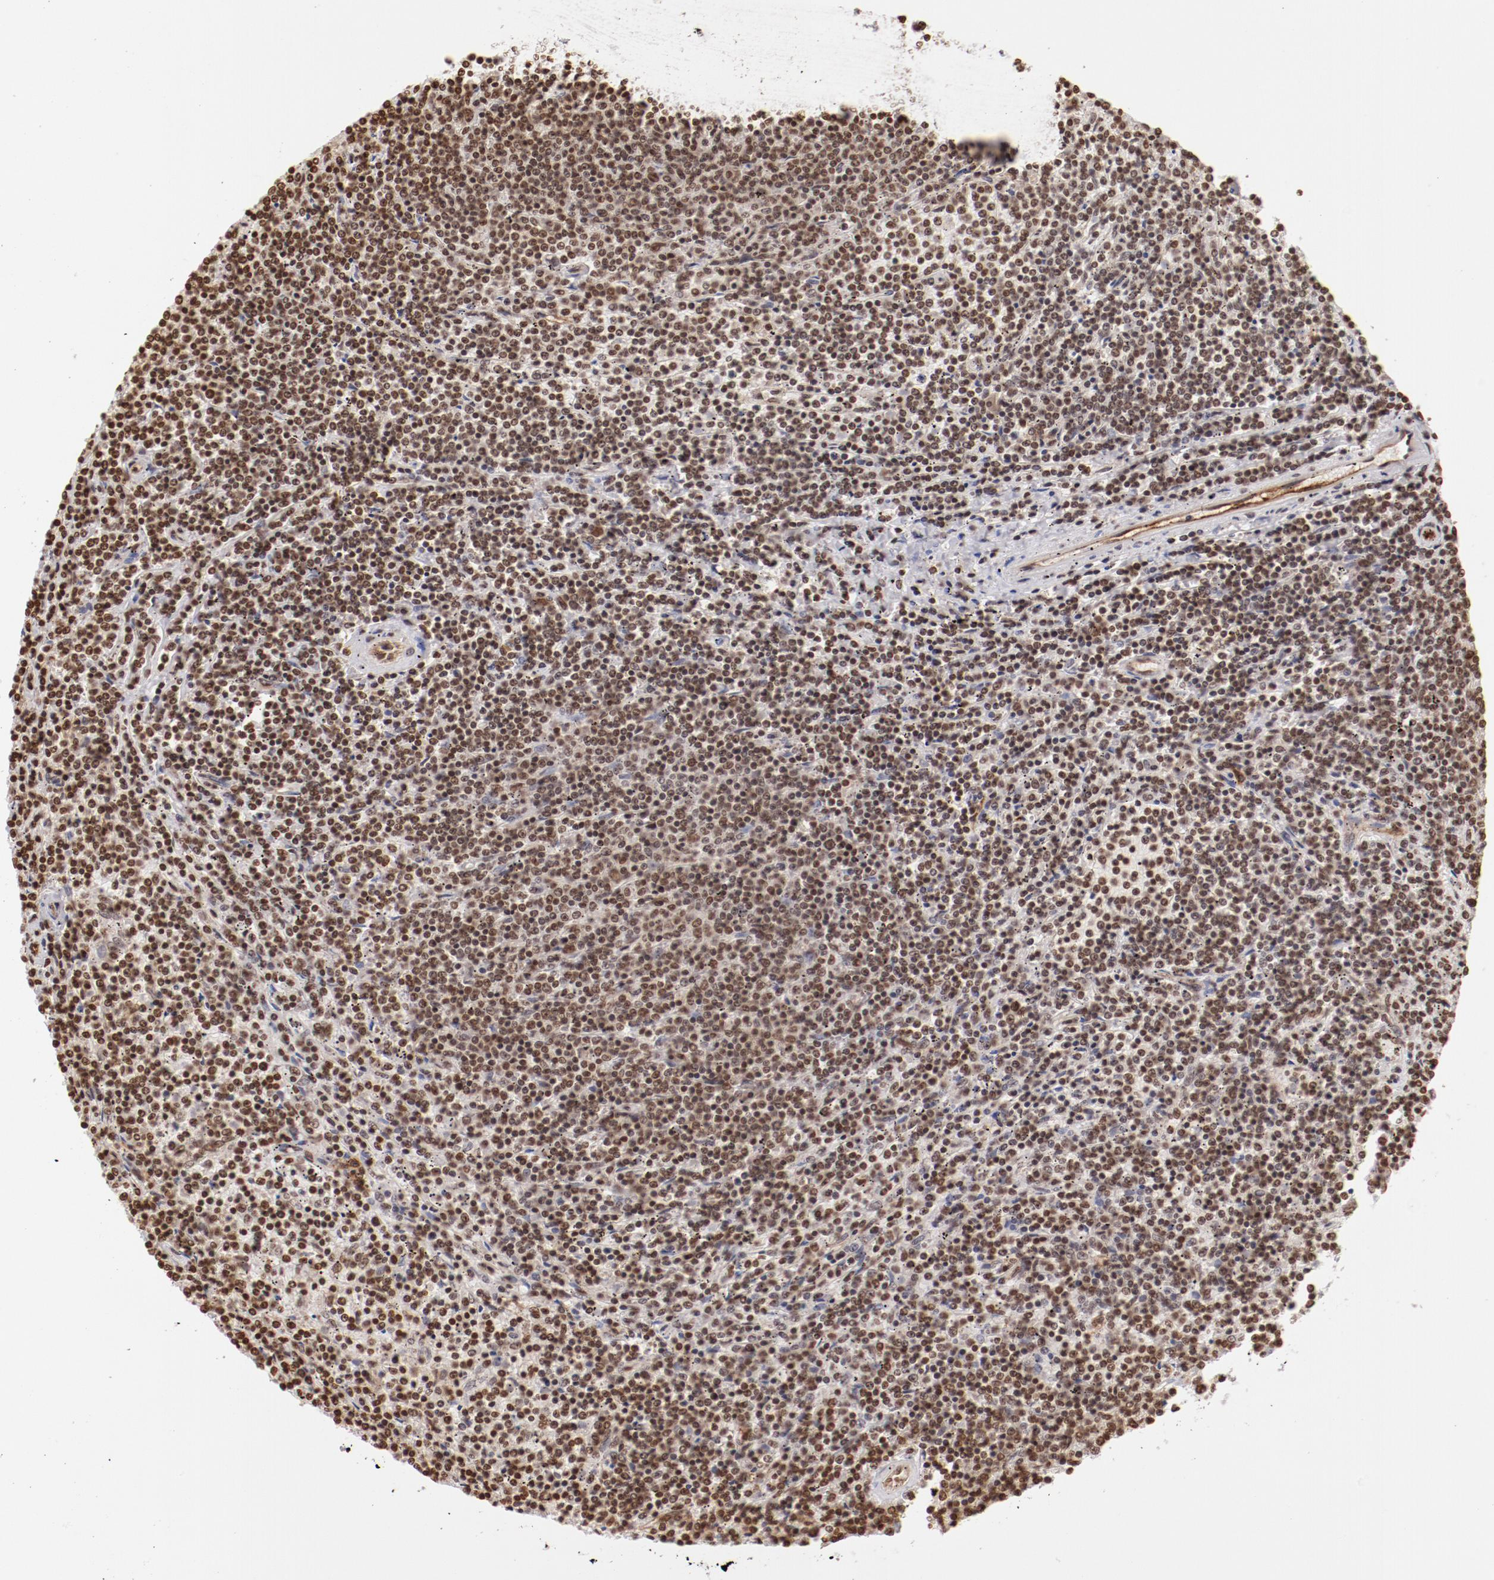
{"staining": {"intensity": "moderate", "quantity": ">75%", "location": "nuclear"}, "tissue": "lymphoma", "cell_type": "Tumor cells", "image_type": "cancer", "snomed": [{"axis": "morphology", "description": "Malignant lymphoma, non-Hodgkin's type, Low grade"}, {"axis": "topography", "description": "Spleen"}], "caption": "Brown immunohistochemical staining in lymphoma demonstrates moderate nuclear expression in approximately >75% of tumor cells. (DAB IHC, brown staining for protein, blue staining for nuclei).", "gene": "ABL2", "patient": {"sex": "female", "age": 50}}